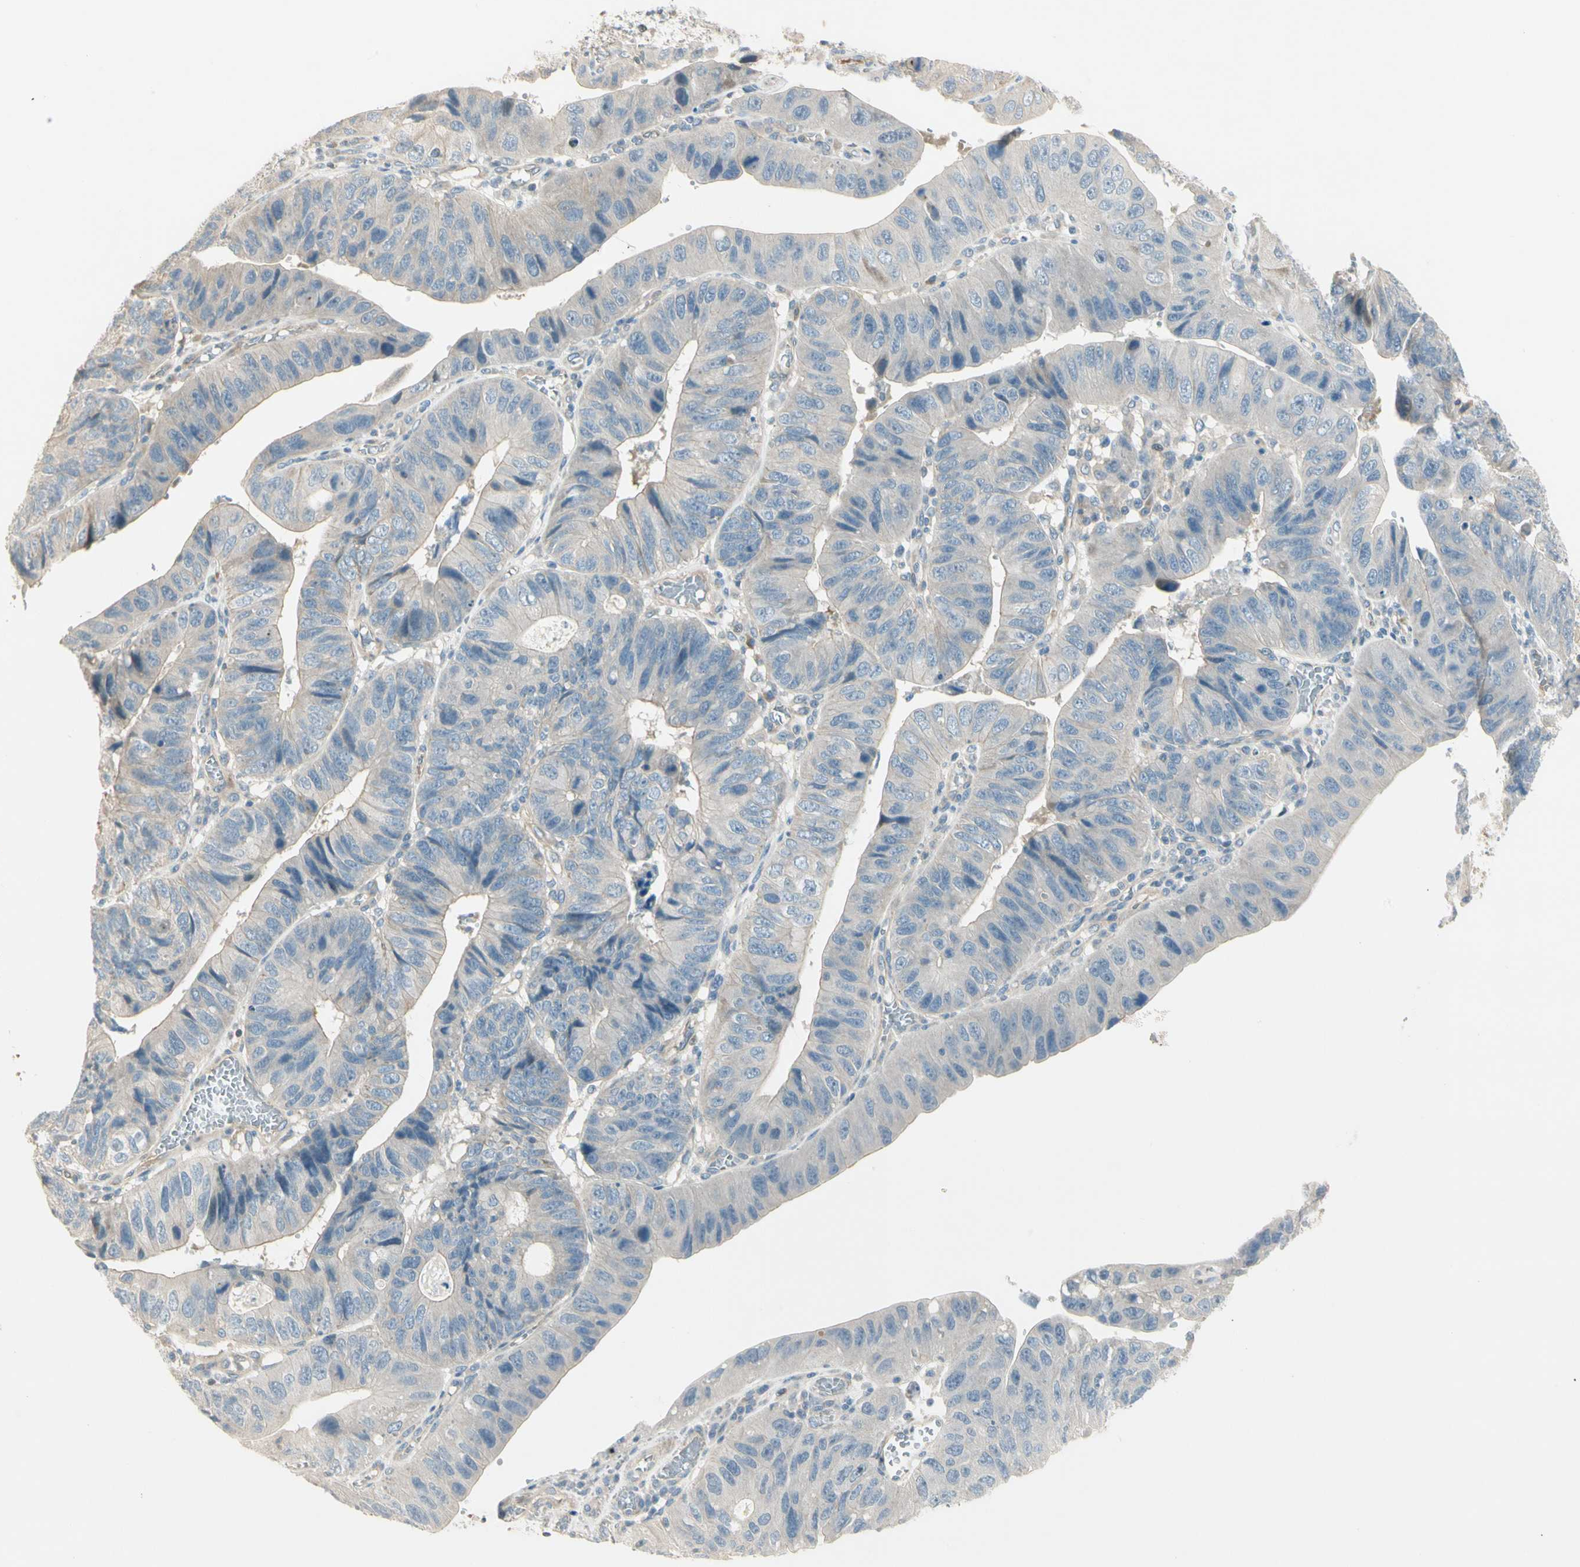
{"staining": {"intensity": "negative", "quantity": "none", "location": "none"}, "tissue": "stomach cancer", "cell_type": "Tumor cells", "image_type": "cancer", "snomed": [{"axis": "morphology", "description": "Adenocarcinoma, NOS"}, {"axis": "topography", "description": "Stomach"}], "caption": "This is an immunohistochemistry (IHC) photomicrograph of human stomach cancer (adenocarcinoma). There is no expression in tumor cells.", "gene": "ADGRA3", "patient": {"sex": "male", "age": 59}}